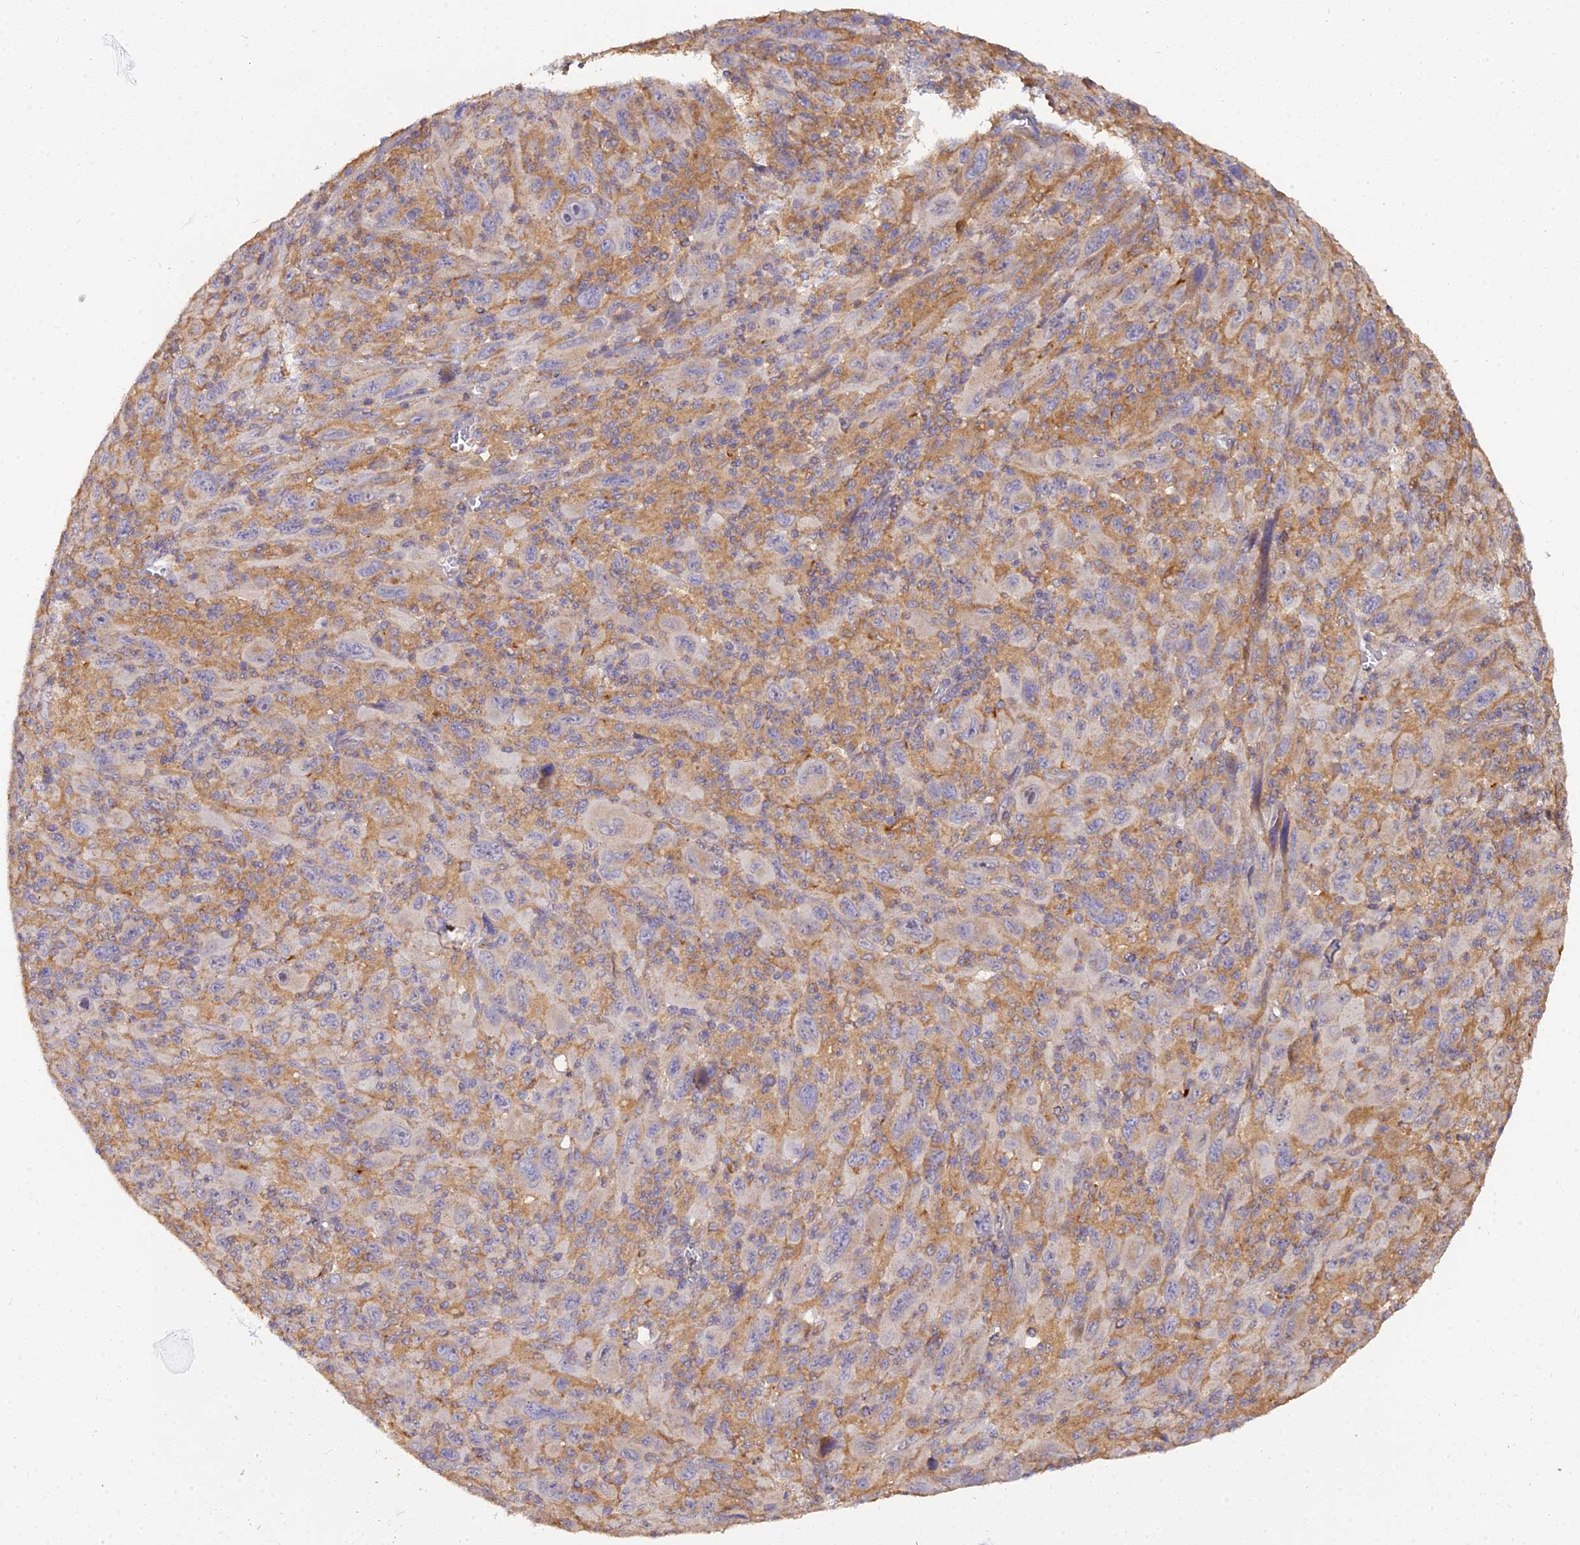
{"staining": {"intensity": "negative", "quantity": "none", "location": "none"}, "tissue": "melanoma", "cell_type": "Tumor cells", "image_type": "cancer", "snomed": [{"axis": "morphology", "description": "Malignant melanoma, Metastatic site"}, {"axis": "topography", "description": "Skin"}], "caption": "An IHC photomicrograph of melanoma is shown. There is no staining in tumor cells of melanoma. (DAB (3,3'-diaminobenzidine) IHC visualized using brightfield microscopy, high magnification).", "gene": "ARL8B", "patient": {"sex": "female", "age": 56}}